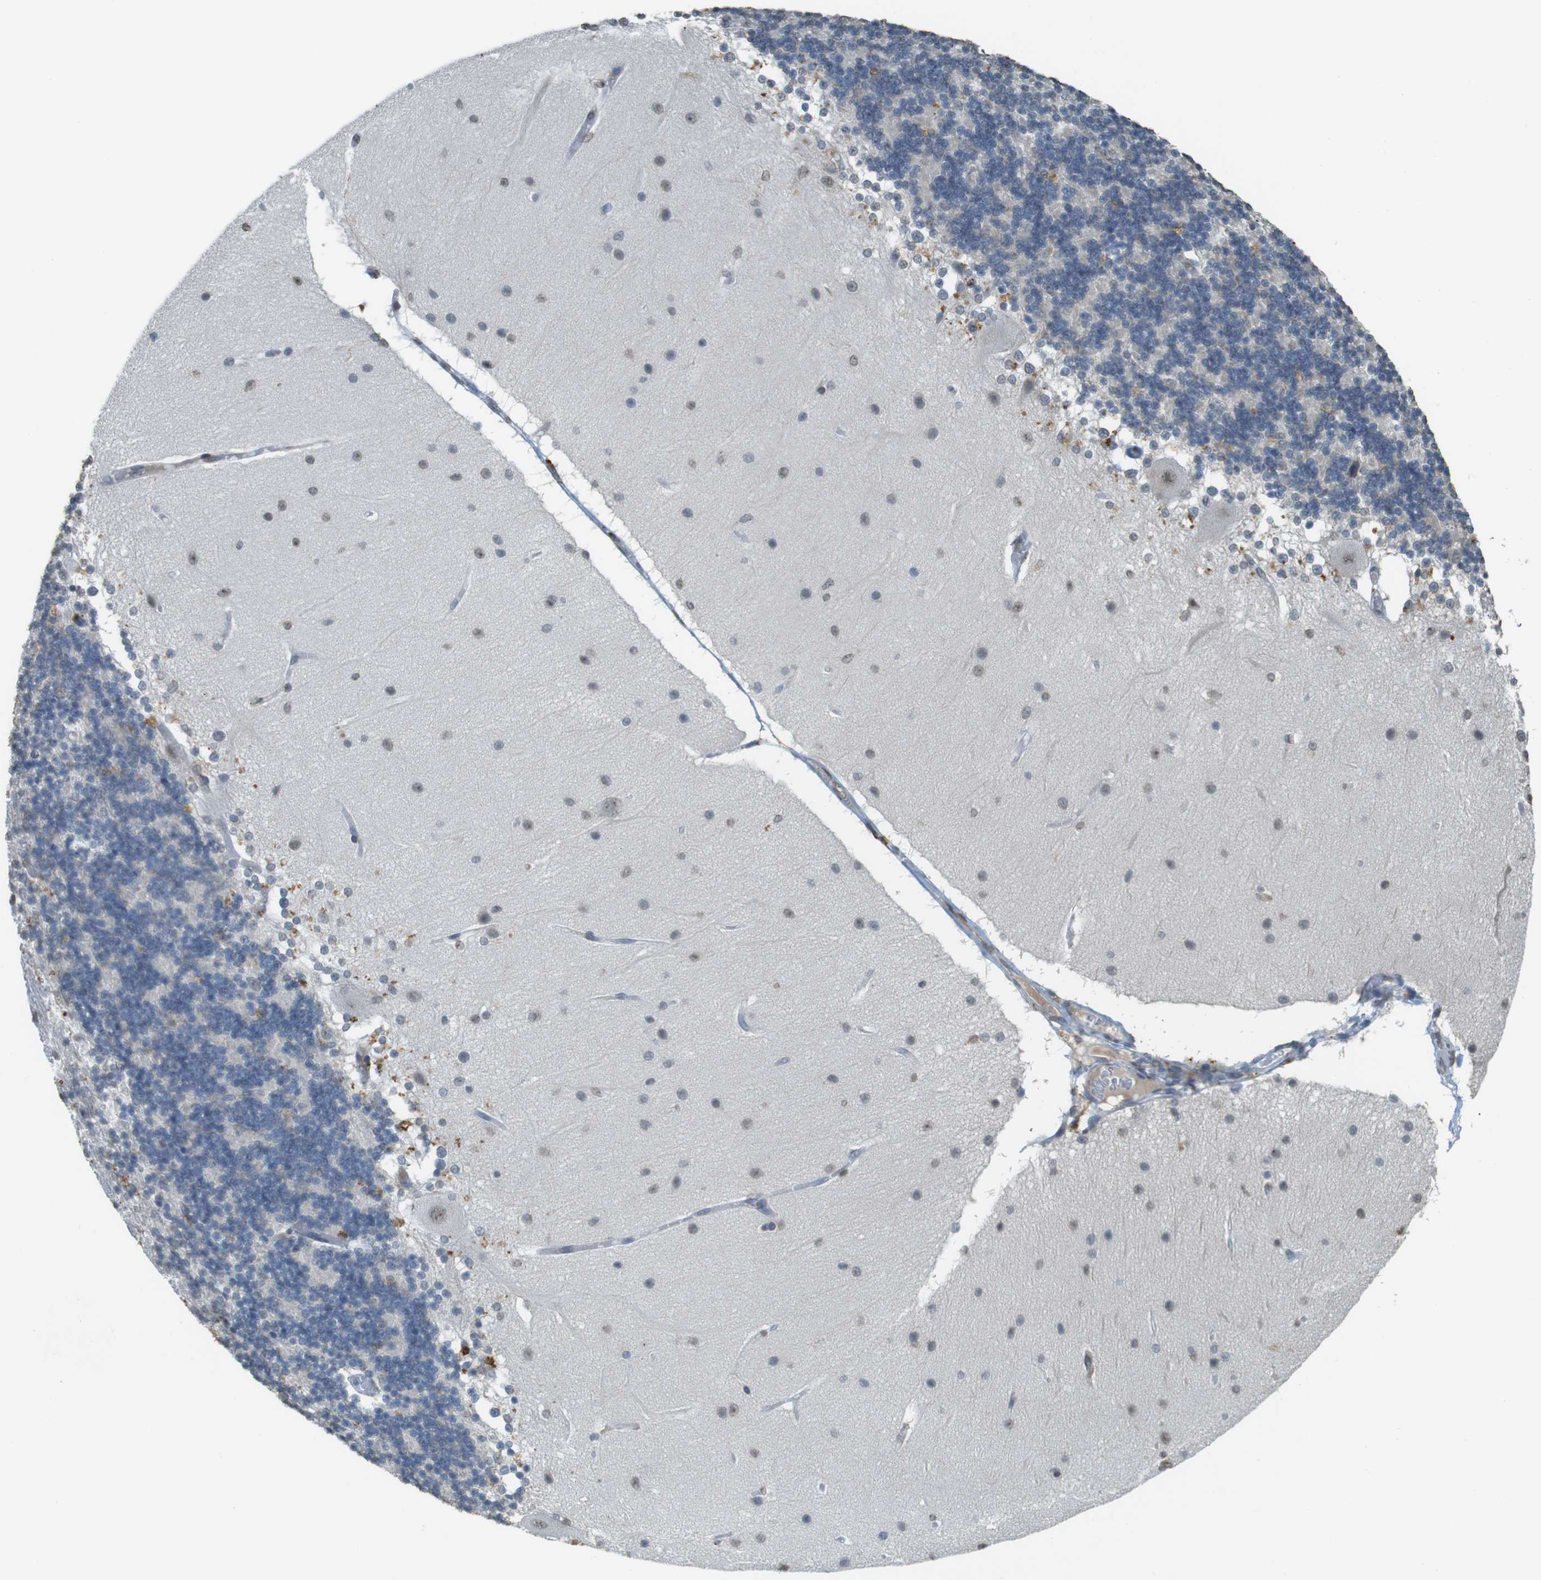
{"staining": {"intensity": "weak", "quantity": "<25%", "location": "nuclear"}, "tissue": "cerebellum", "cell_type": "Cells in granular layer", "image_type": "normal", "snomed": [{"axis": "morphology", "description": "Normal tissue, NOS"}, {"axis": "topography", "description": "Cerebellum"}], "caption": "A photomicrograph of cerebellum stained for a protein reveals no brown staining in cells in granular layer. Brightfield microscopy of IHC stained with DAB (3,3'-diaminobenzidine) (brown) and hematoxylin (blue), captured at high magnification.", "gene": "FZD10", "patient": {"sex": "female", "age": 54}}